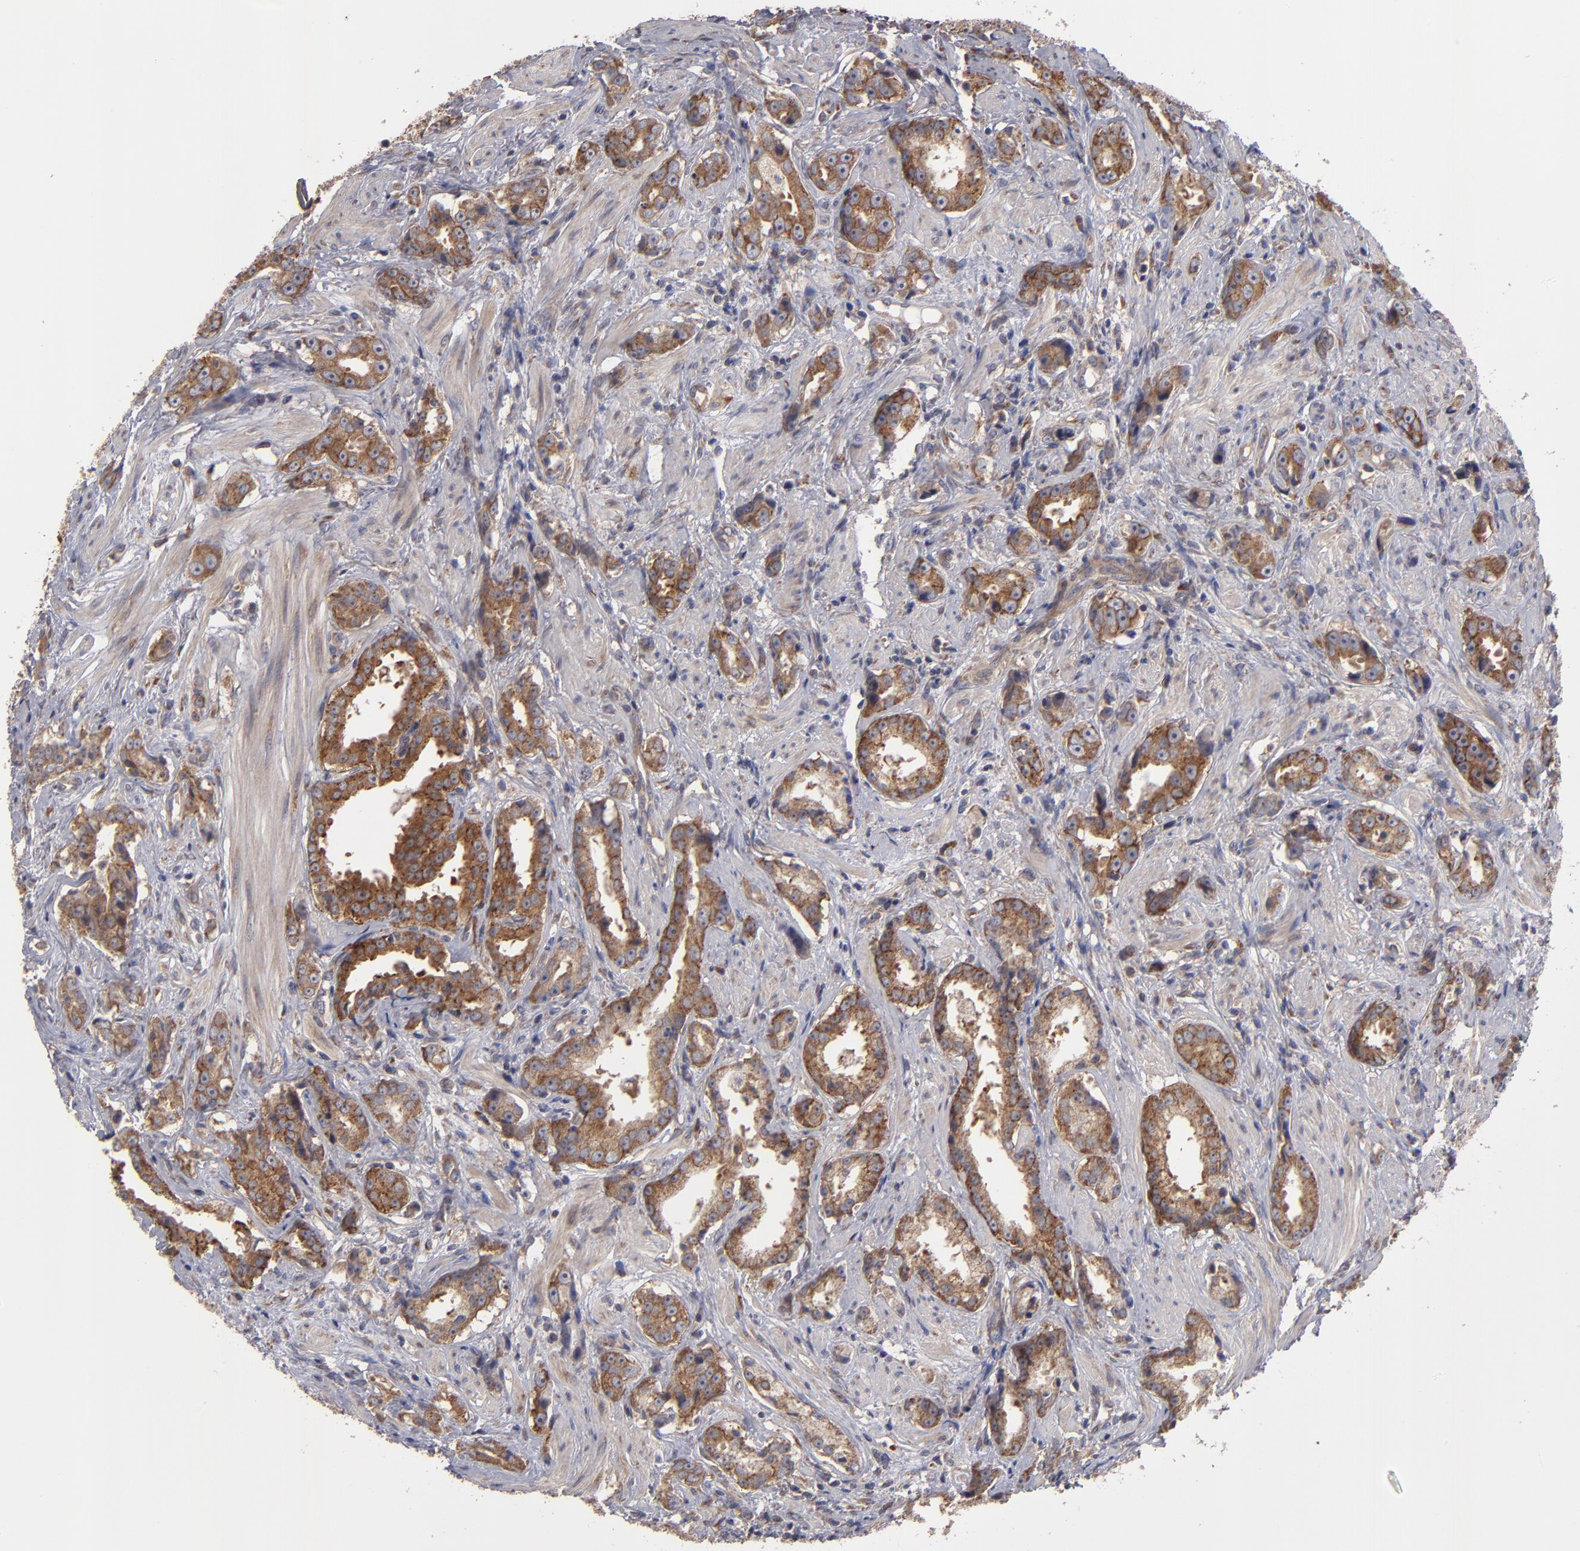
{"staining": {"intensity": "moderate", "quantity": ">75%", "location": "cytoplasmic/membranous"}, "tissue": "prostate cancer", "cell_type": "Tumor cells", "image_type": "cancer", "snomed": [{"axis": "morphology", "description": "Adenocarcinoma, Medium grade"}, {"axis": "topography", "description": "Prostate"}], "caption": "A brown stain shows moderate cytoplasmic/membranous staining of a protein in human prostate cancer tumor cells.", "gene": "SND1", "patient": {"sex": "male", "age": 53}}